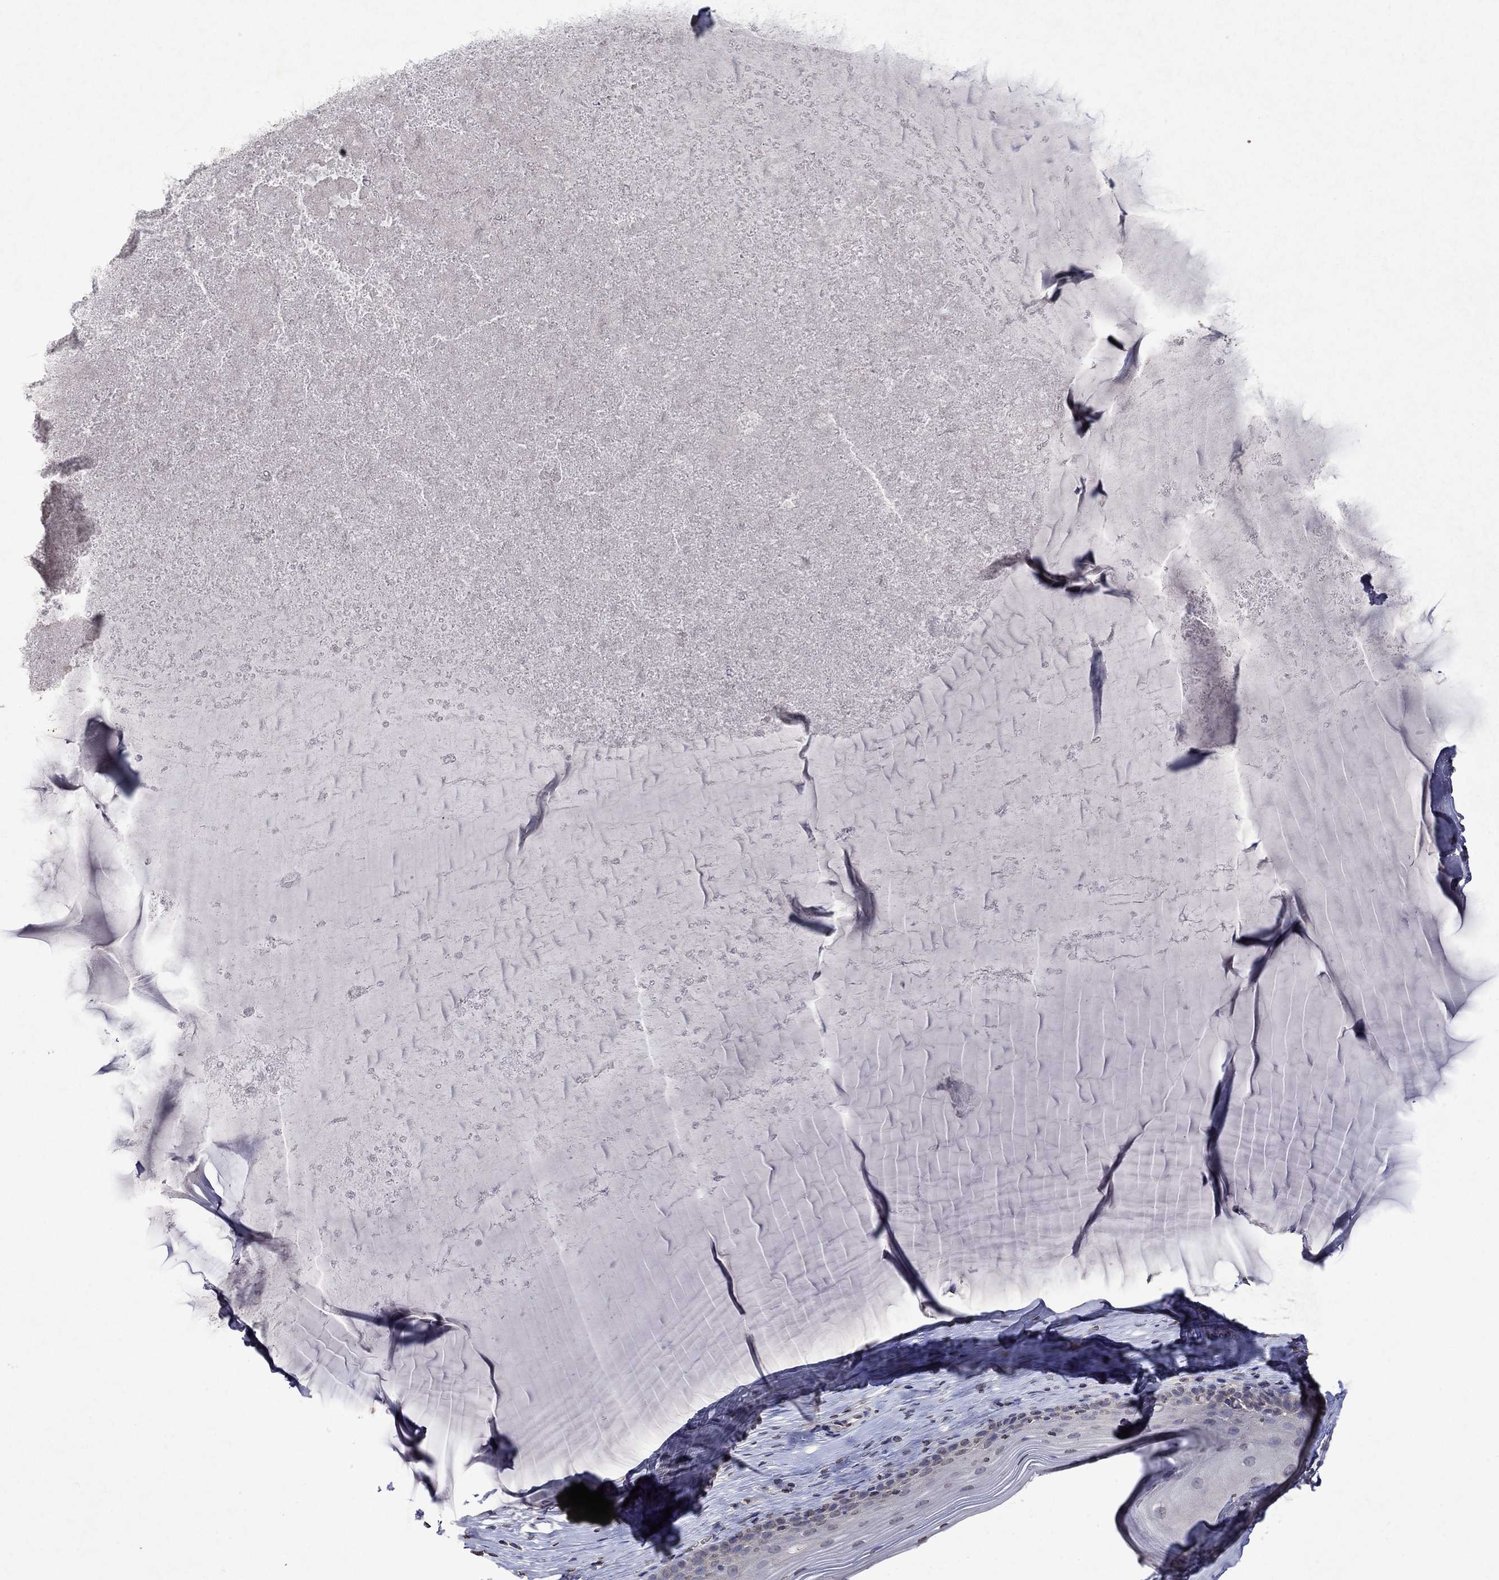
{"staining": {"intensity": "weak", "quantity": "25%-75%", "location": "cytoplasmic/membranous"}, "tissue": "cervix", "cell_type": "Glandular cells", "image_type": "normal", "snomed": [{"axis": "morphology", "description": "Normal tissue, NOS"}, {"axis": "topography", "description": "Cervix"}], "caption": "Immunohistochemical staining of normal cervix shows 25%-75% levels of weak cytoplasmic/membranous protein staining in about 25%-75% of glandular cells. Nuclei are stained in blue.", "gene": "TTC38", "patient": {"sex": "female", "age": 40}}